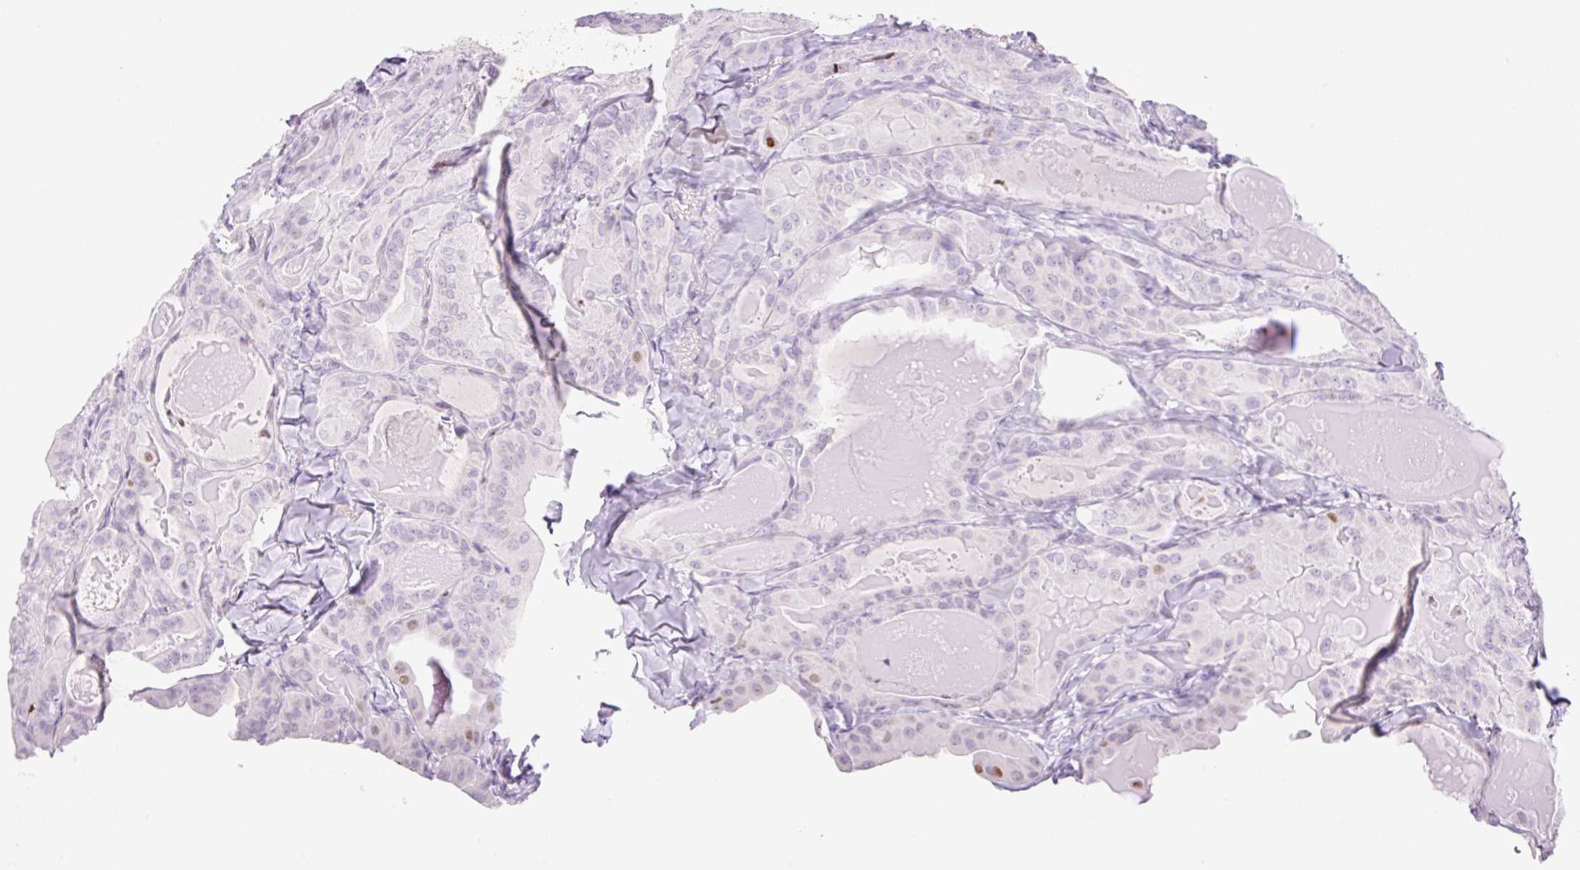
{"staining": {"intensity": "negative", "quantity": "none", "location": "none"}, "tissue": "thyroid cancer", "cell_type": "Tumor cells", "image_type": "cancer", "snomed": [{"axis": "morphology", "description": "Papillary adenocarcinoma, NOS"}, {"axis": "topography", "description": "Thyroid gland"}], "caption": "IHC micrograph of neoplastic tissue: human thyroid cancer (papillary adenocarcinoma) stained with DAB exhibits no significant protein expression in tumor cells. (DAB immunohistochemistry (IHC) with hematoxylin counter stain).", "gene": "SP140L", "patient": {"sex": "female", "age": 68}}